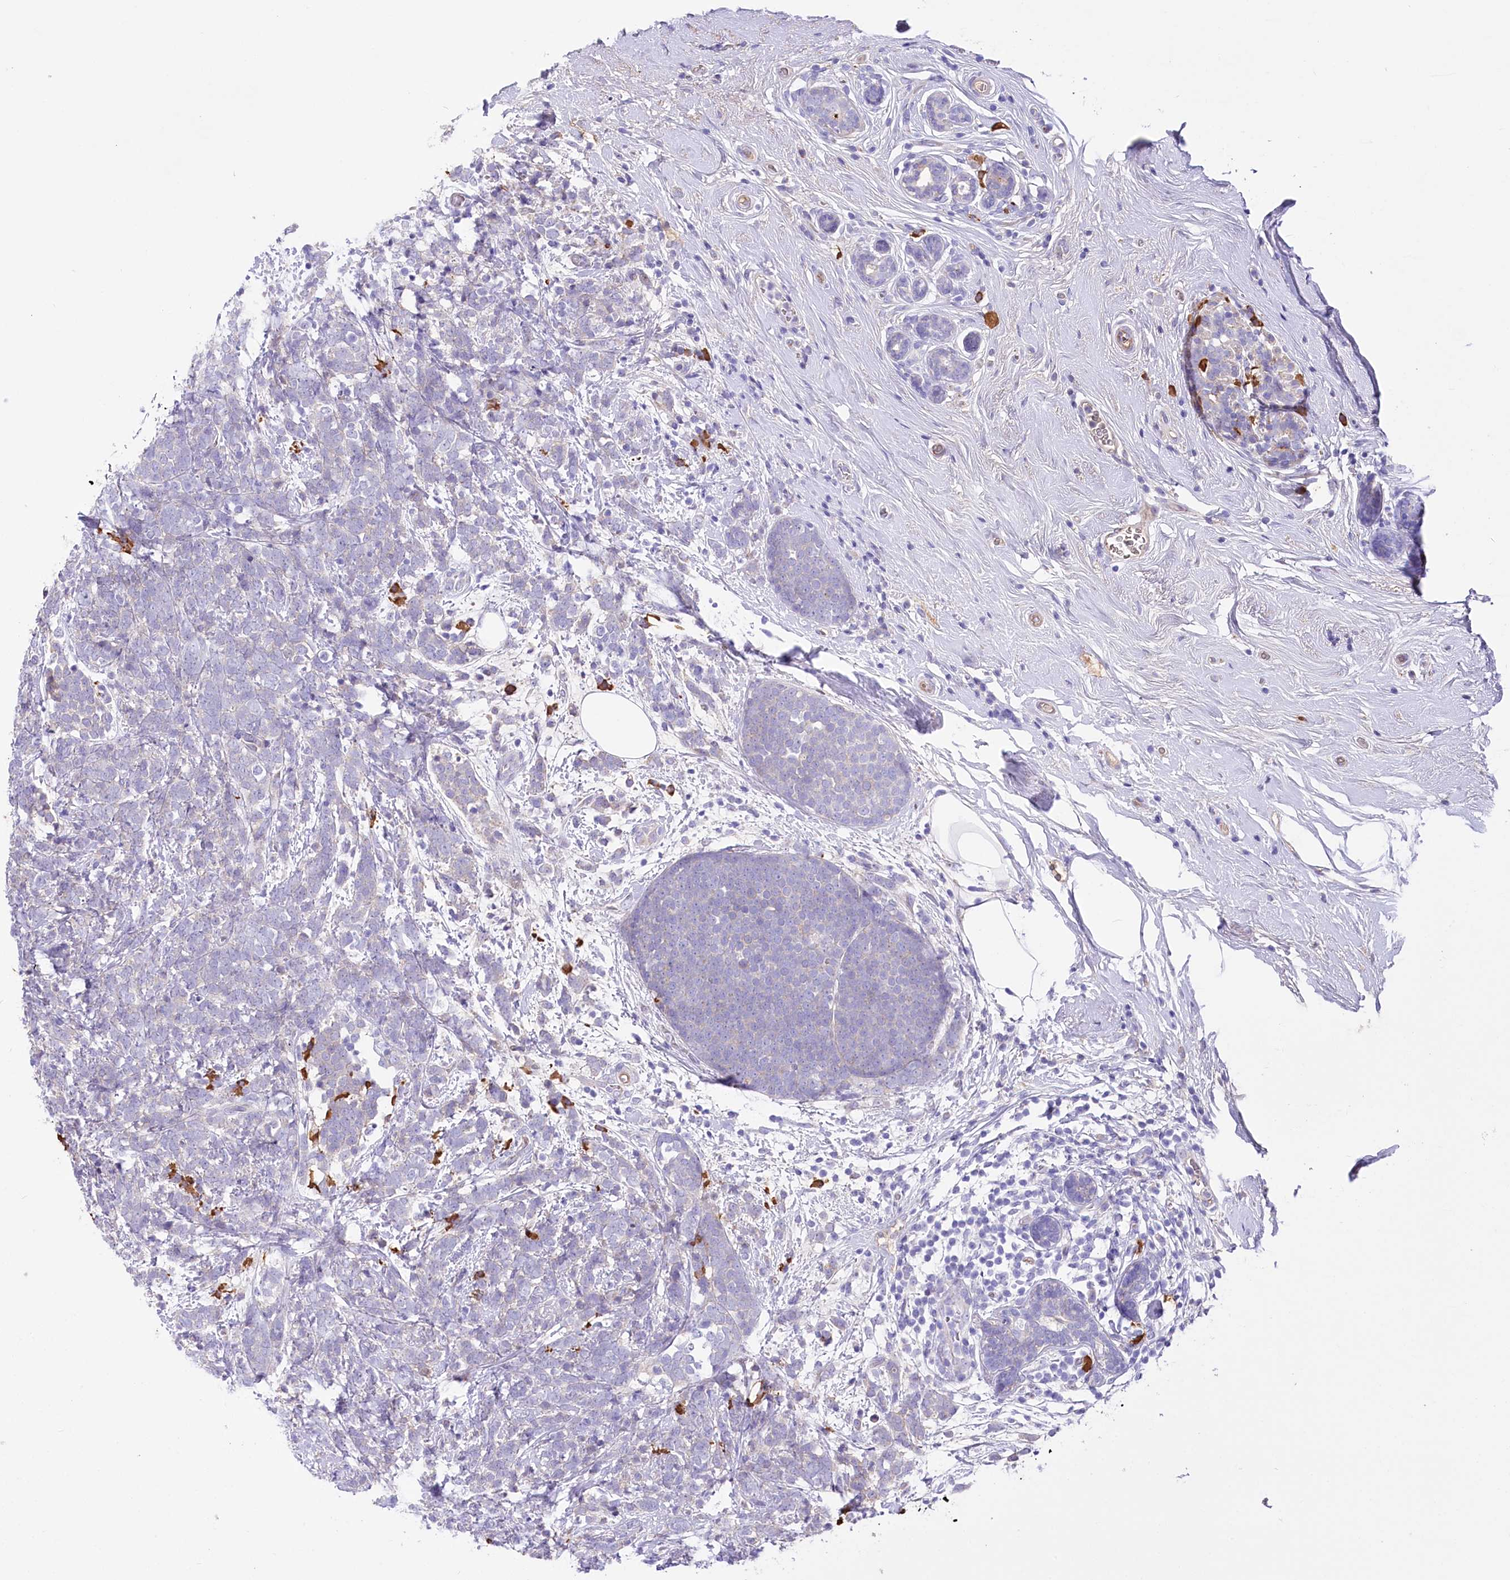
{"staining": {"intensity": "negative", "quantity": "none", "location": "none"}, "tissue": "breast cancer", "cell_type": "Tumor cells", "image_type": "cancer", "snomed": [{"axis": "morphology", "description": "Lobular carcinoma"}, {"axis": "topography", "description": "Breast"}], "caption": "IHC histopathology image of neoplastic tissue: breast cancer (lobular carcinoma) stained with DAB (3,3'-diaminobenzidine) displays no significant protein positivity in tumor cells.", "gene": "CEP164", "patient": {"sex": "female", "age": 58}}